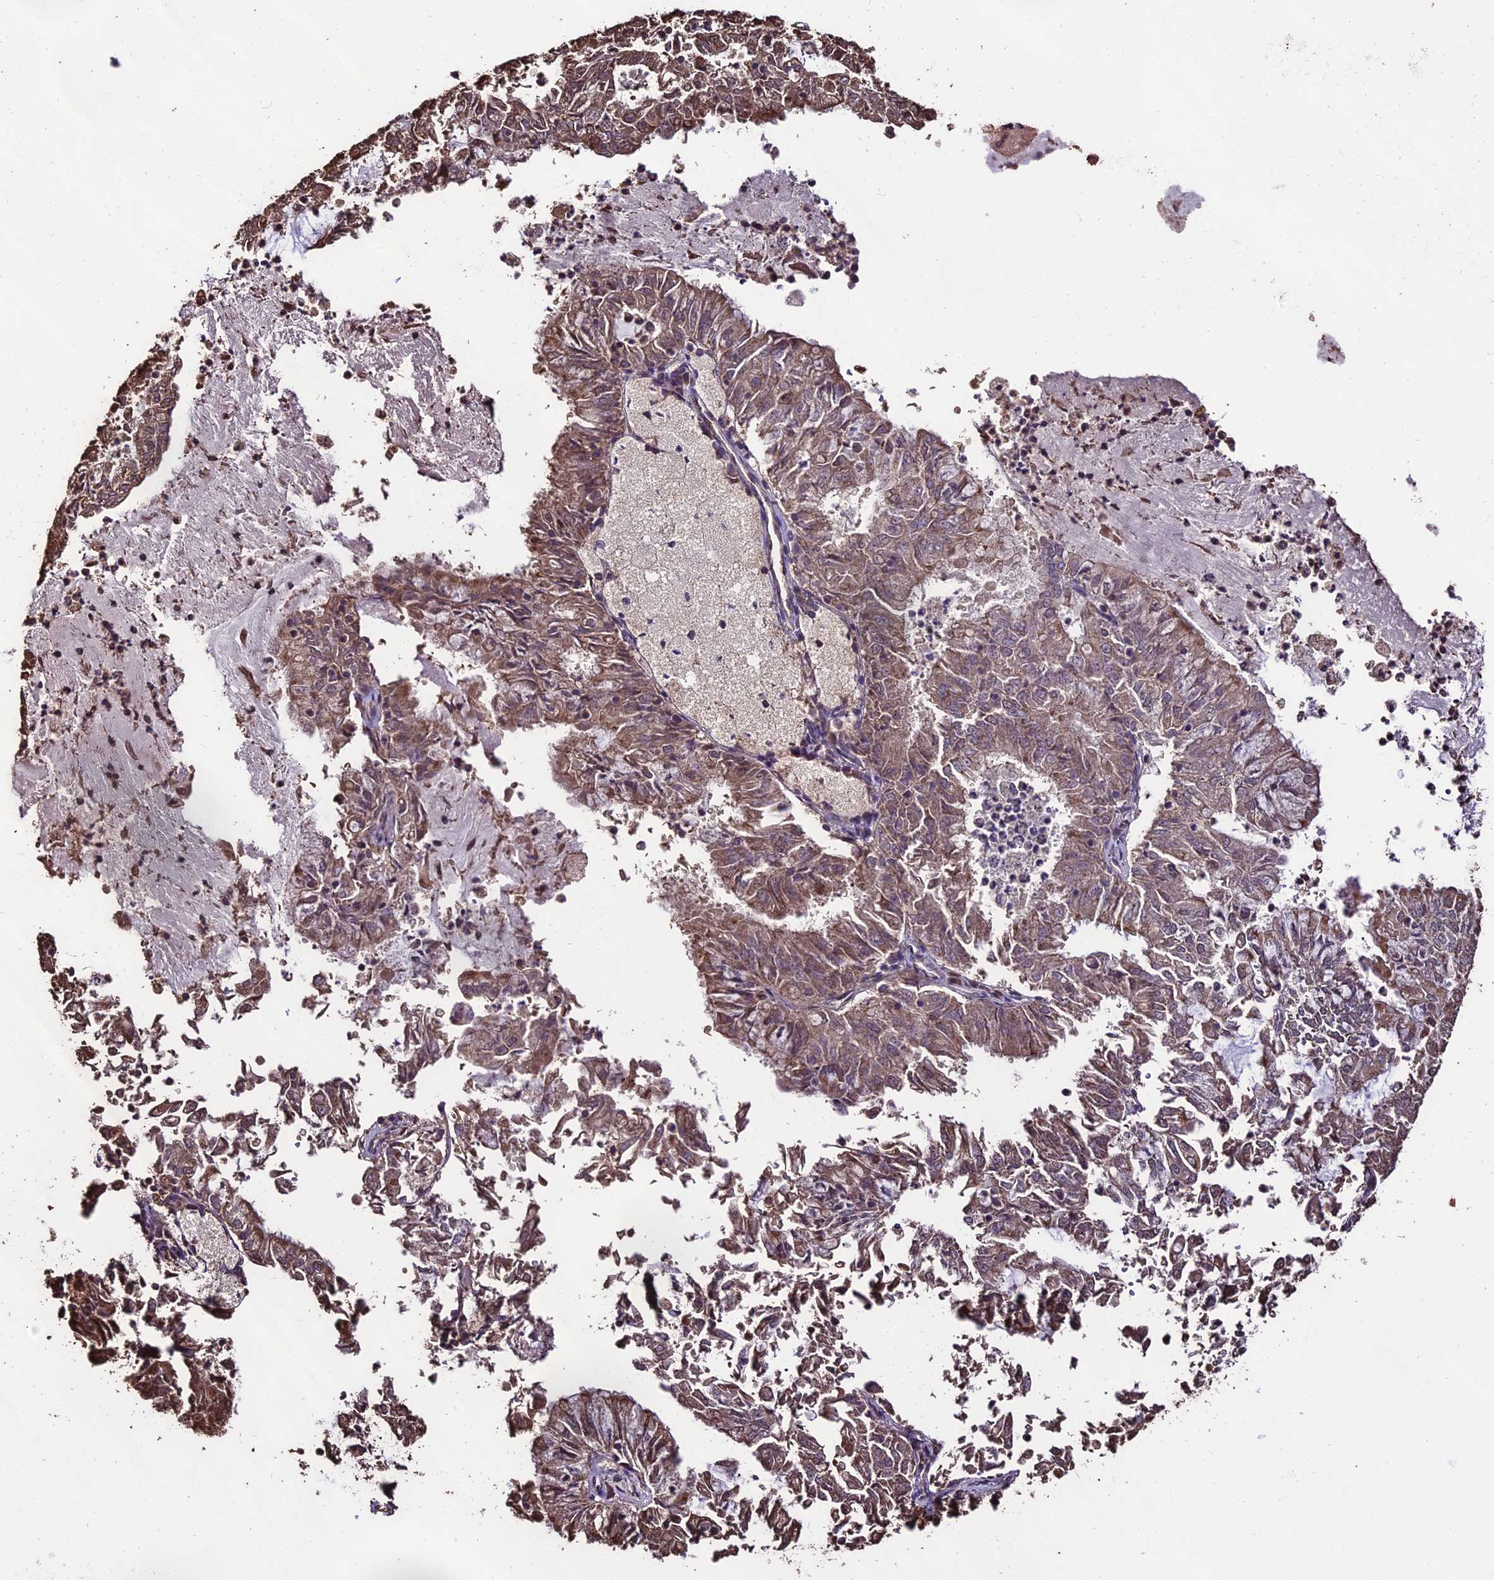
{"staining": {"intensity": "weak", "quantity": ">75%", "location": "cytoplasmic/membranous"}, "tissue": "endometrial cancer", "cell_type": "Tumor cells", "image_type": "cancer", "snomed": [{"axis": "morphology", "description": "Adenocarcinoma, NOS"}, {"axis": "topography", "description": "Endometrium"}], "caption": "Adenocarcinoma (endometrial) stained with immunohistochemistry shows weak cytoplasmic/membranous staining in approximately >75% of tumor cells.", "gene": "PGPEP1L", "patient": {"sex": "female", "age": 57}}